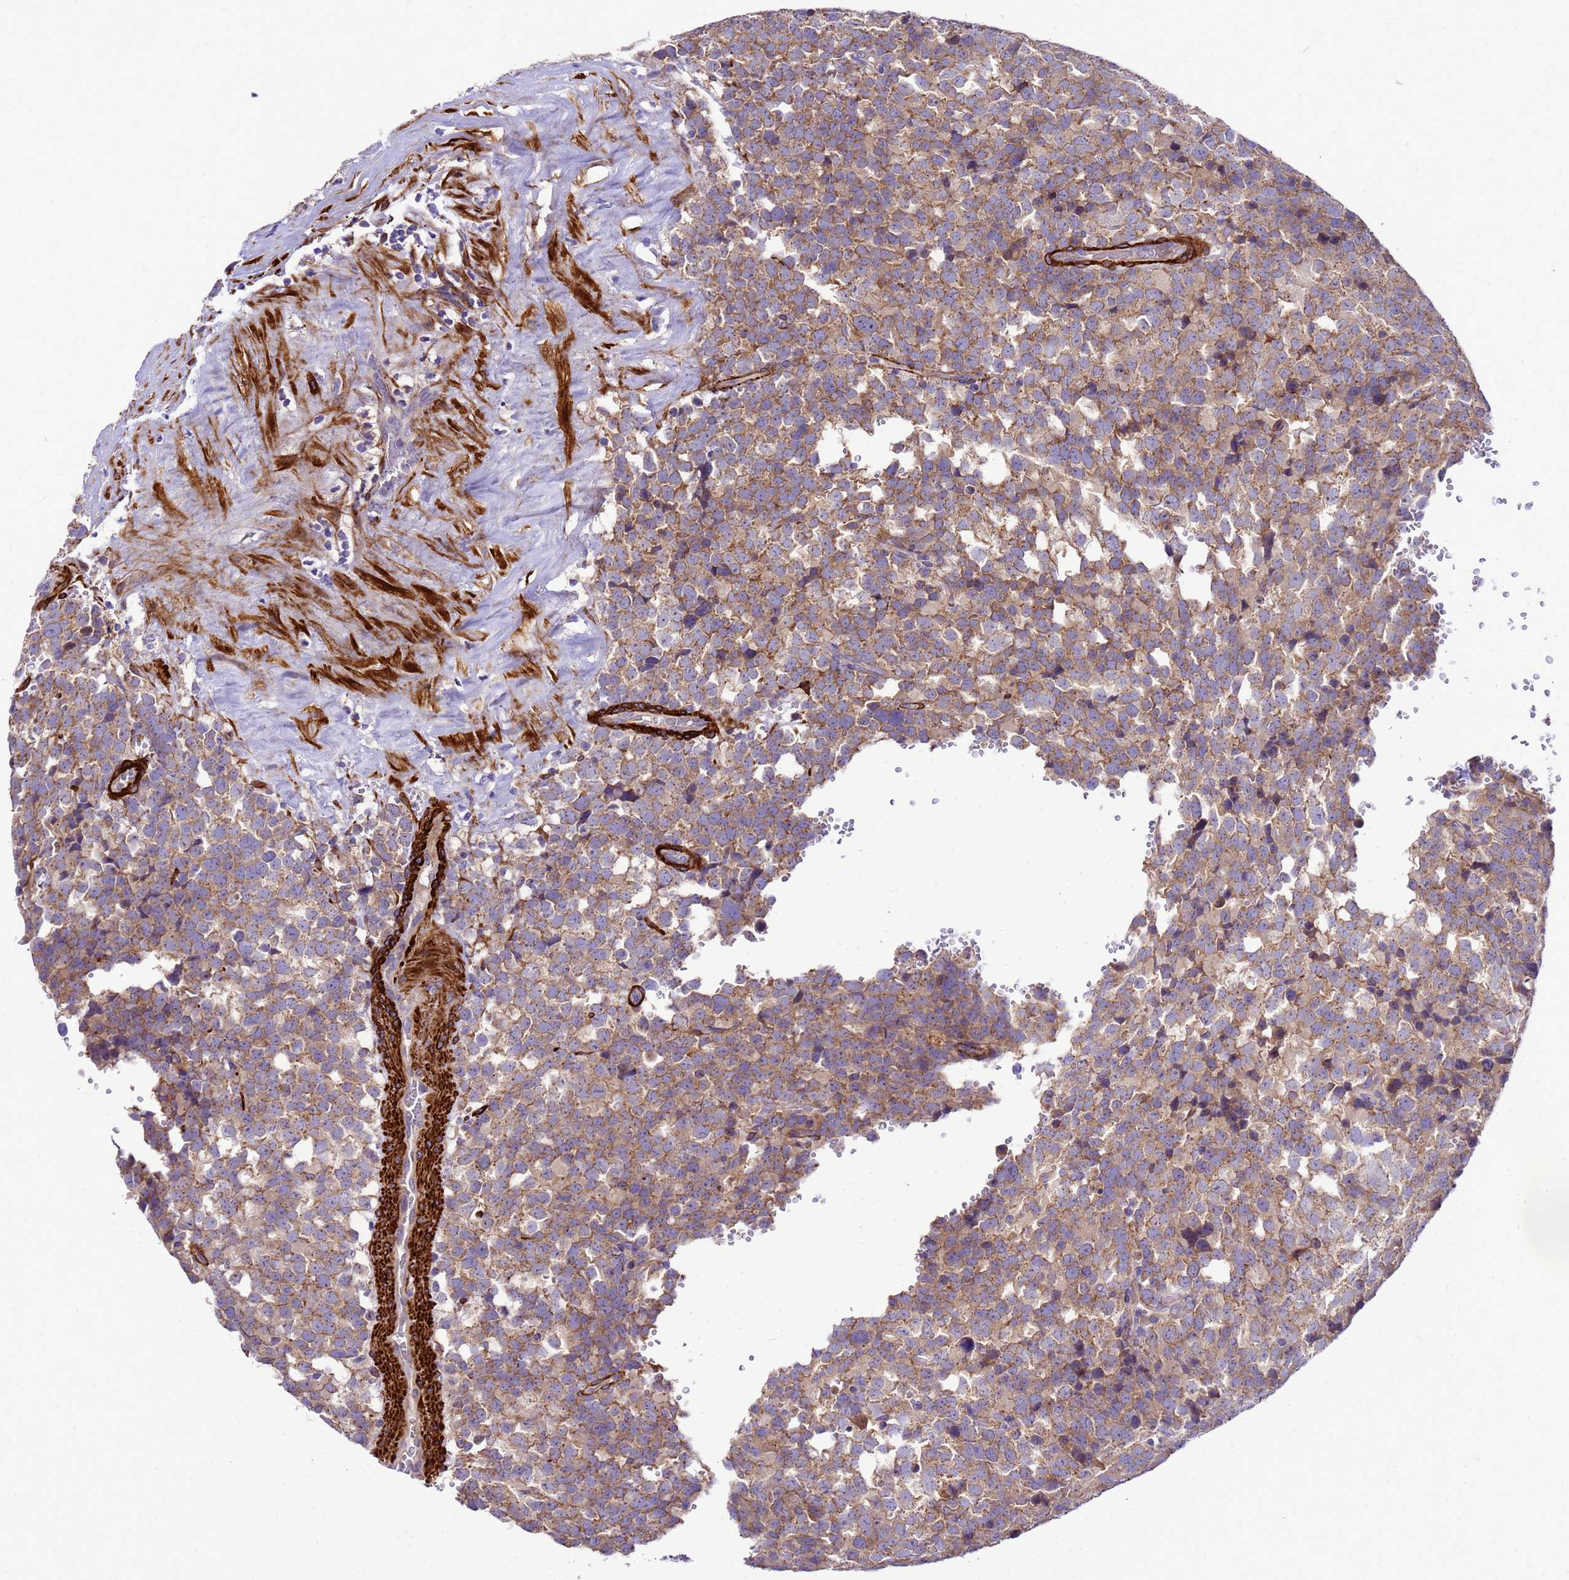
{"staining": {"intensity": "moderate", "quantity": ">75%", "location": "cytoplasmic/membranous"}, "tissue": "testis cancer", "cell_type": "Tumor cells", "image_type": "cancer", "snomed": [{"axis": "morphology", "description": "Seminoma, NOS"}, {"axis": "topography", "description": "Testis"}], "caption": "Testis seminoma stained with DAB immunohistochemistry exhibits medium levels of moderate cytoplasmic/membranous expression in approximately >75% of tumor cells.", "gene": "POP7", "patient": {"sex": "male", "age": 71}}